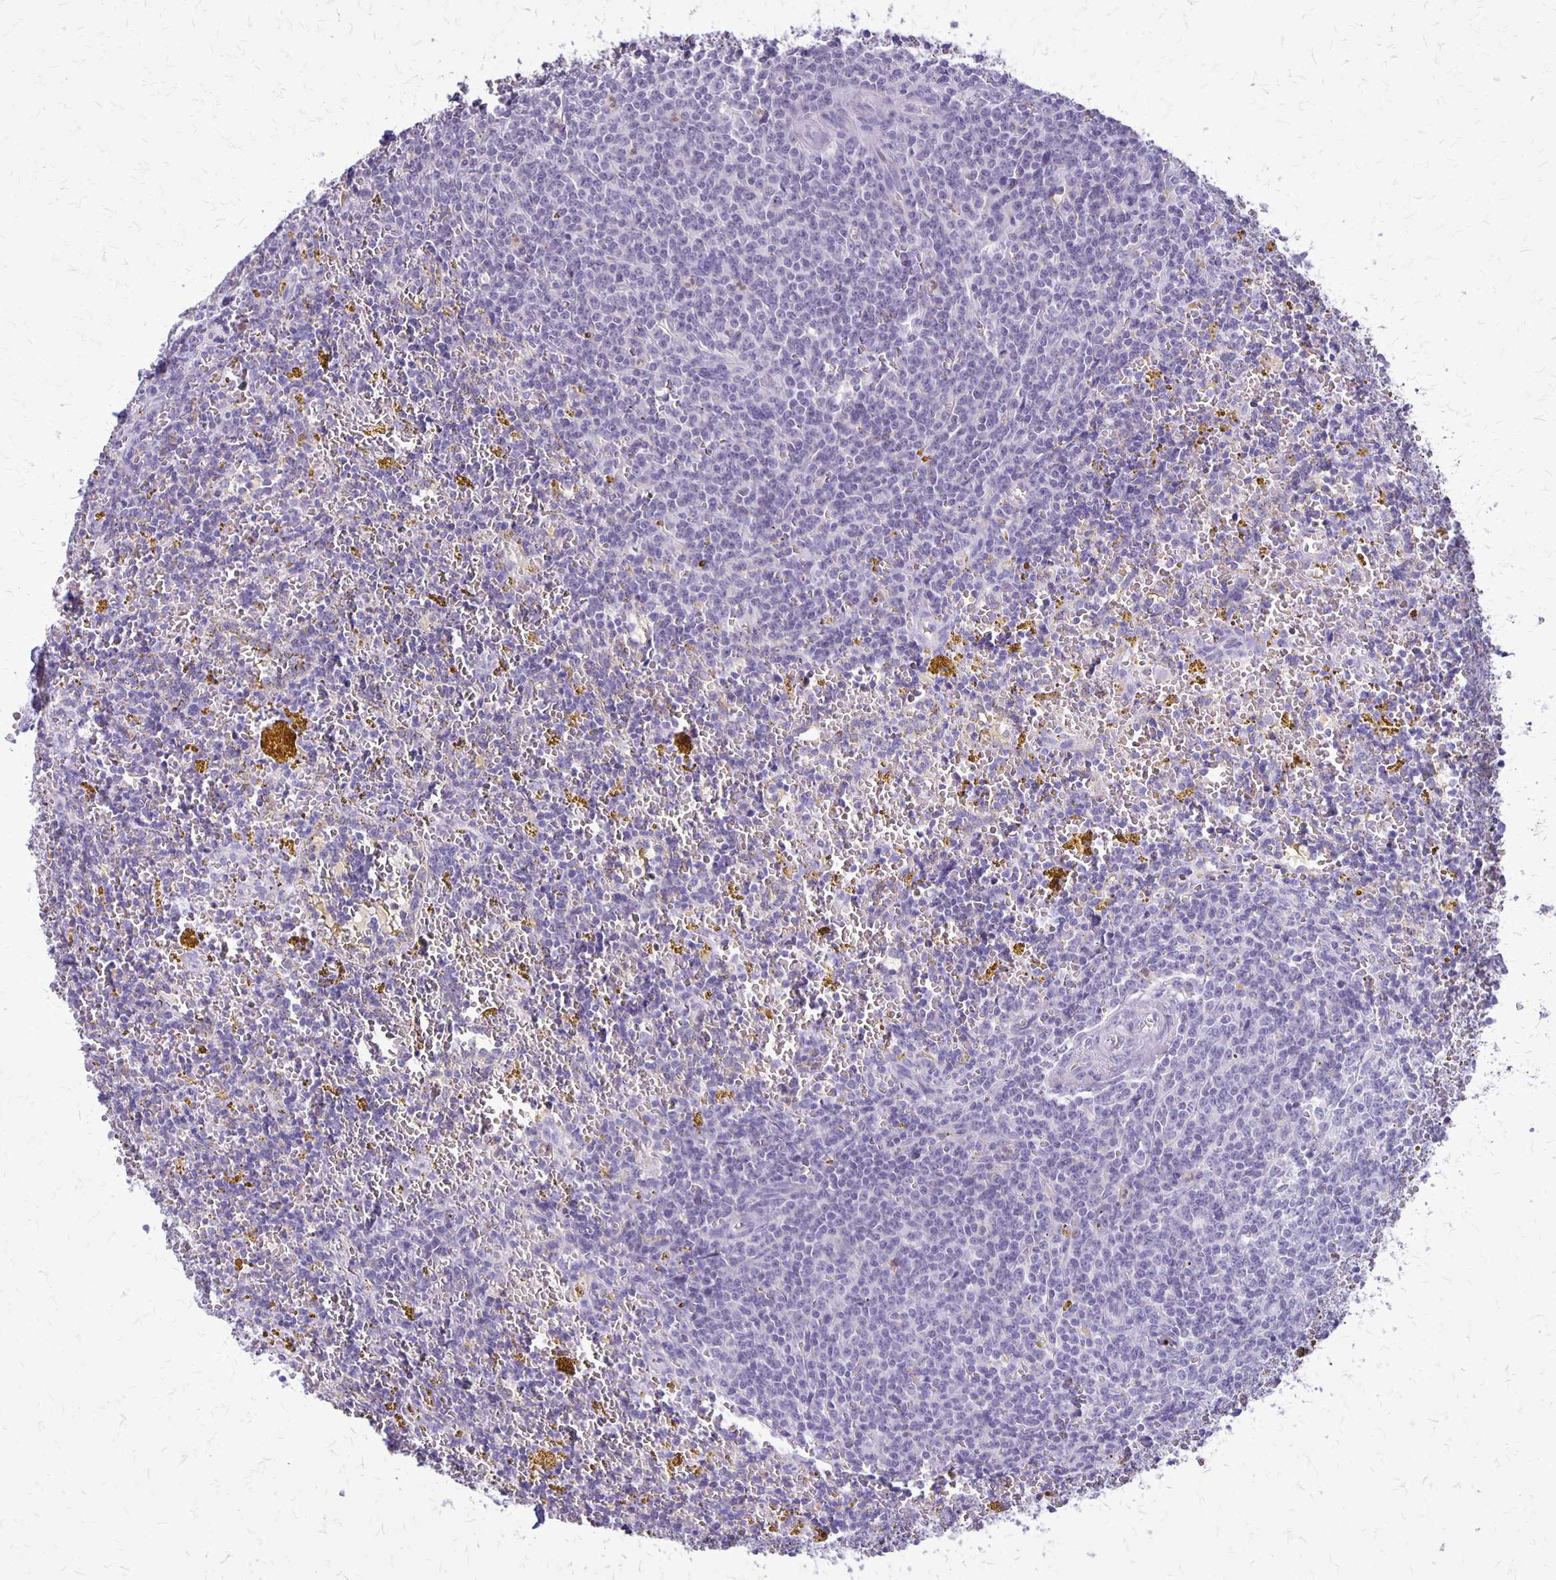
{"staining": {"intensity": "negative", "quantity": "none", "location": "none"}, "tissue": "lymphoma", "cell_type": "Tumor cells", "image_type": "cancer", "snomed": [{"axis": "morphology", "description": "Malignant lymphoma, non-Hodgkin's type, Low grade"}, {"axis": "topography", "description": "Spleen"}, {"axis": "topography", "description": "Lymph node"}], "caption": "Immunohistochemistry of human lymphoma shows no staining in tumor cells. The staining was performed using DAB (3,3'-diaminobenzidine) to visualize the protein expression in brown, while the nuclei were stained in blue with hematoxylin (Magnification: 20x).", "gene": "SEPTIN5", "patient": {"sex": "female", "age": 66}}